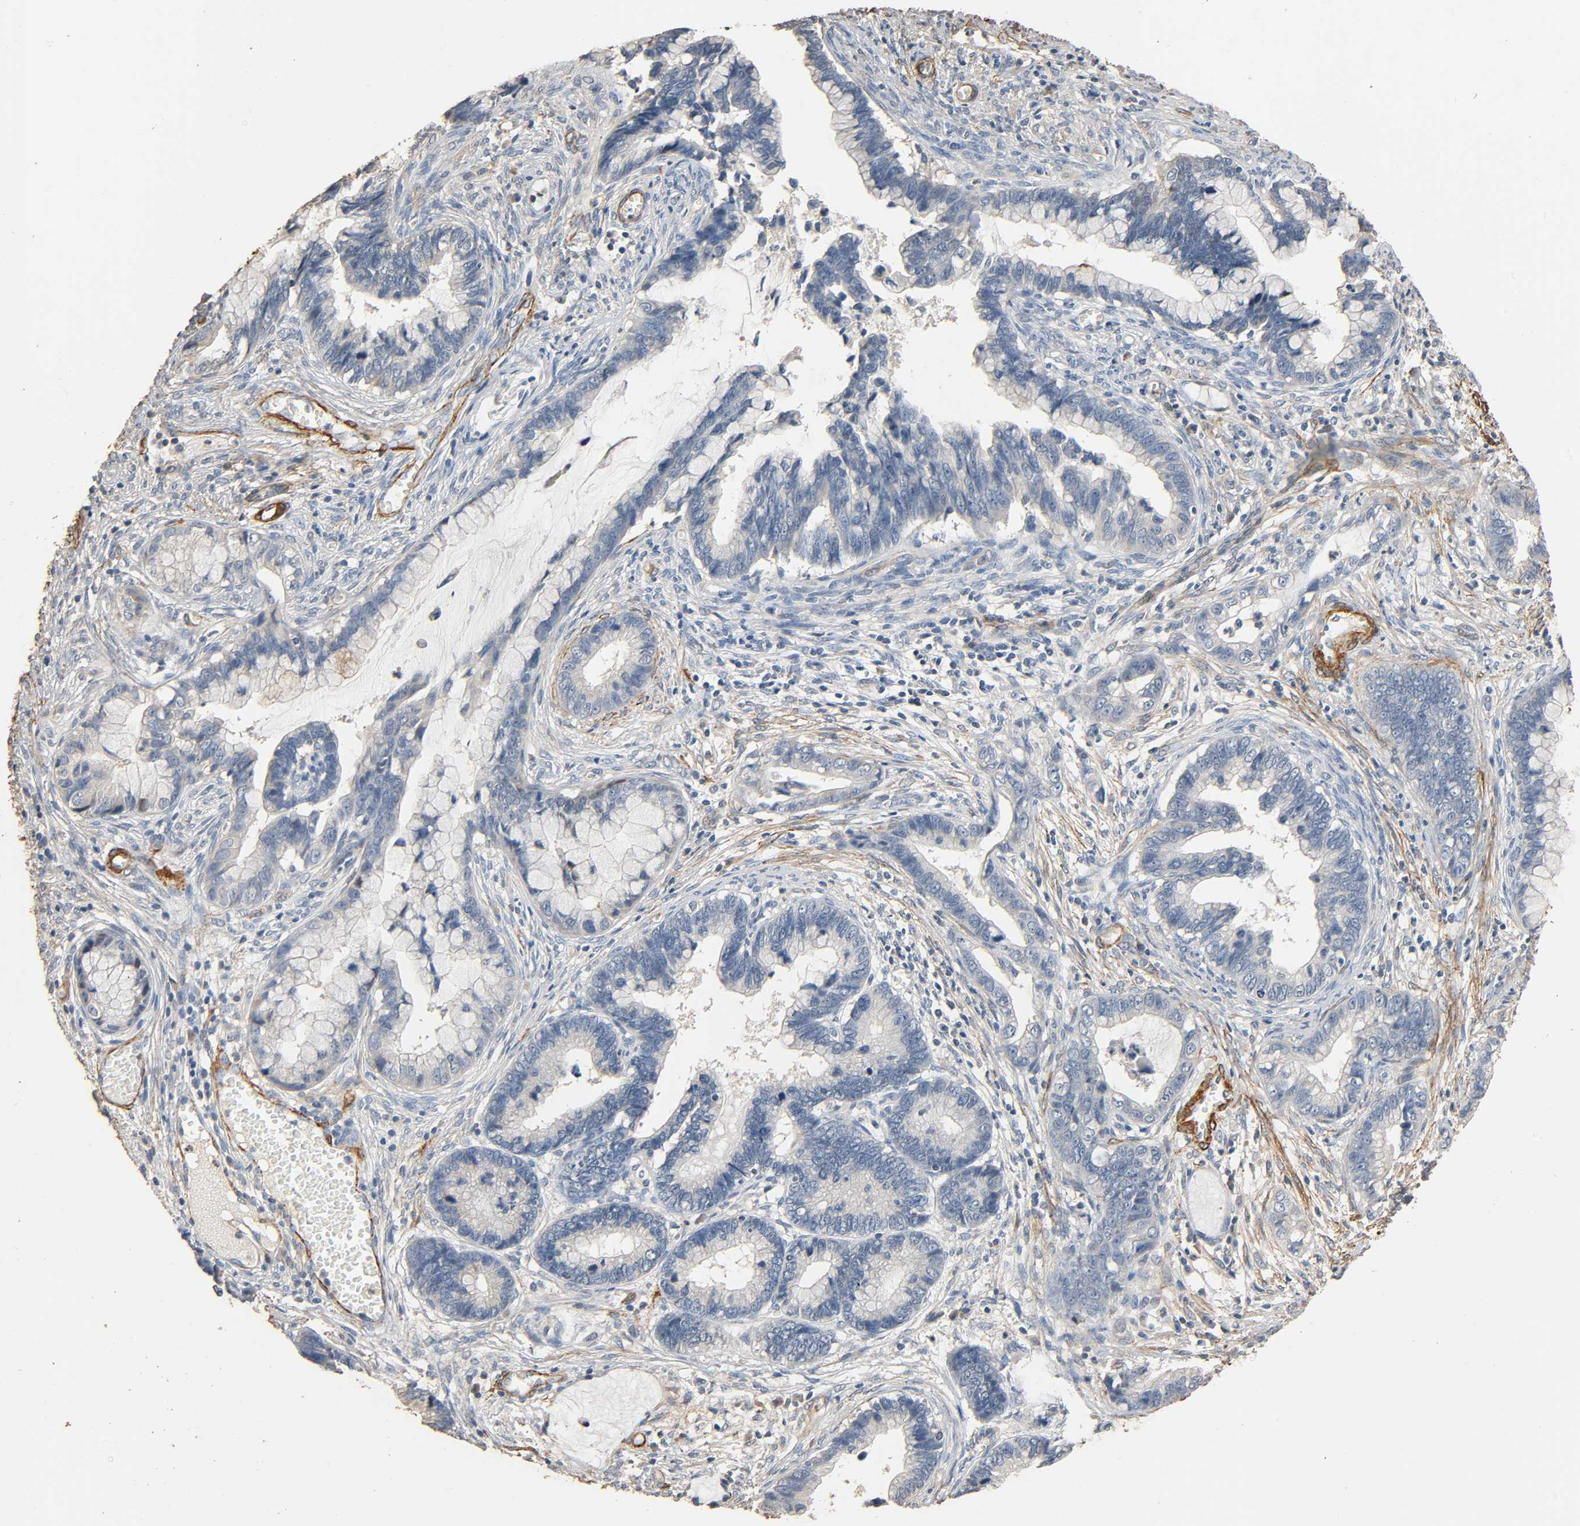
{"staining": {"intensity": "weak", "quantity": ">75%", "location": "cytoplasmic/membranous"}, "tissue": "cervical cancer", "cell_type": "Tumor cells", "image_type": "cancer", "snomed": [{"axis": "morphology", "description": "Adenocarcinoma, NOS"}, {"axis": "topography", "description": "Cervix"}], "caption": "Adenocarcinoma (cervical) stained with a brown dye exhibits weak cytoplasmic/membranous positive expression in approximately >75% of tumor cells.", "gene": "GSTA3", "patient": {"sex": "female", "age": 44}}